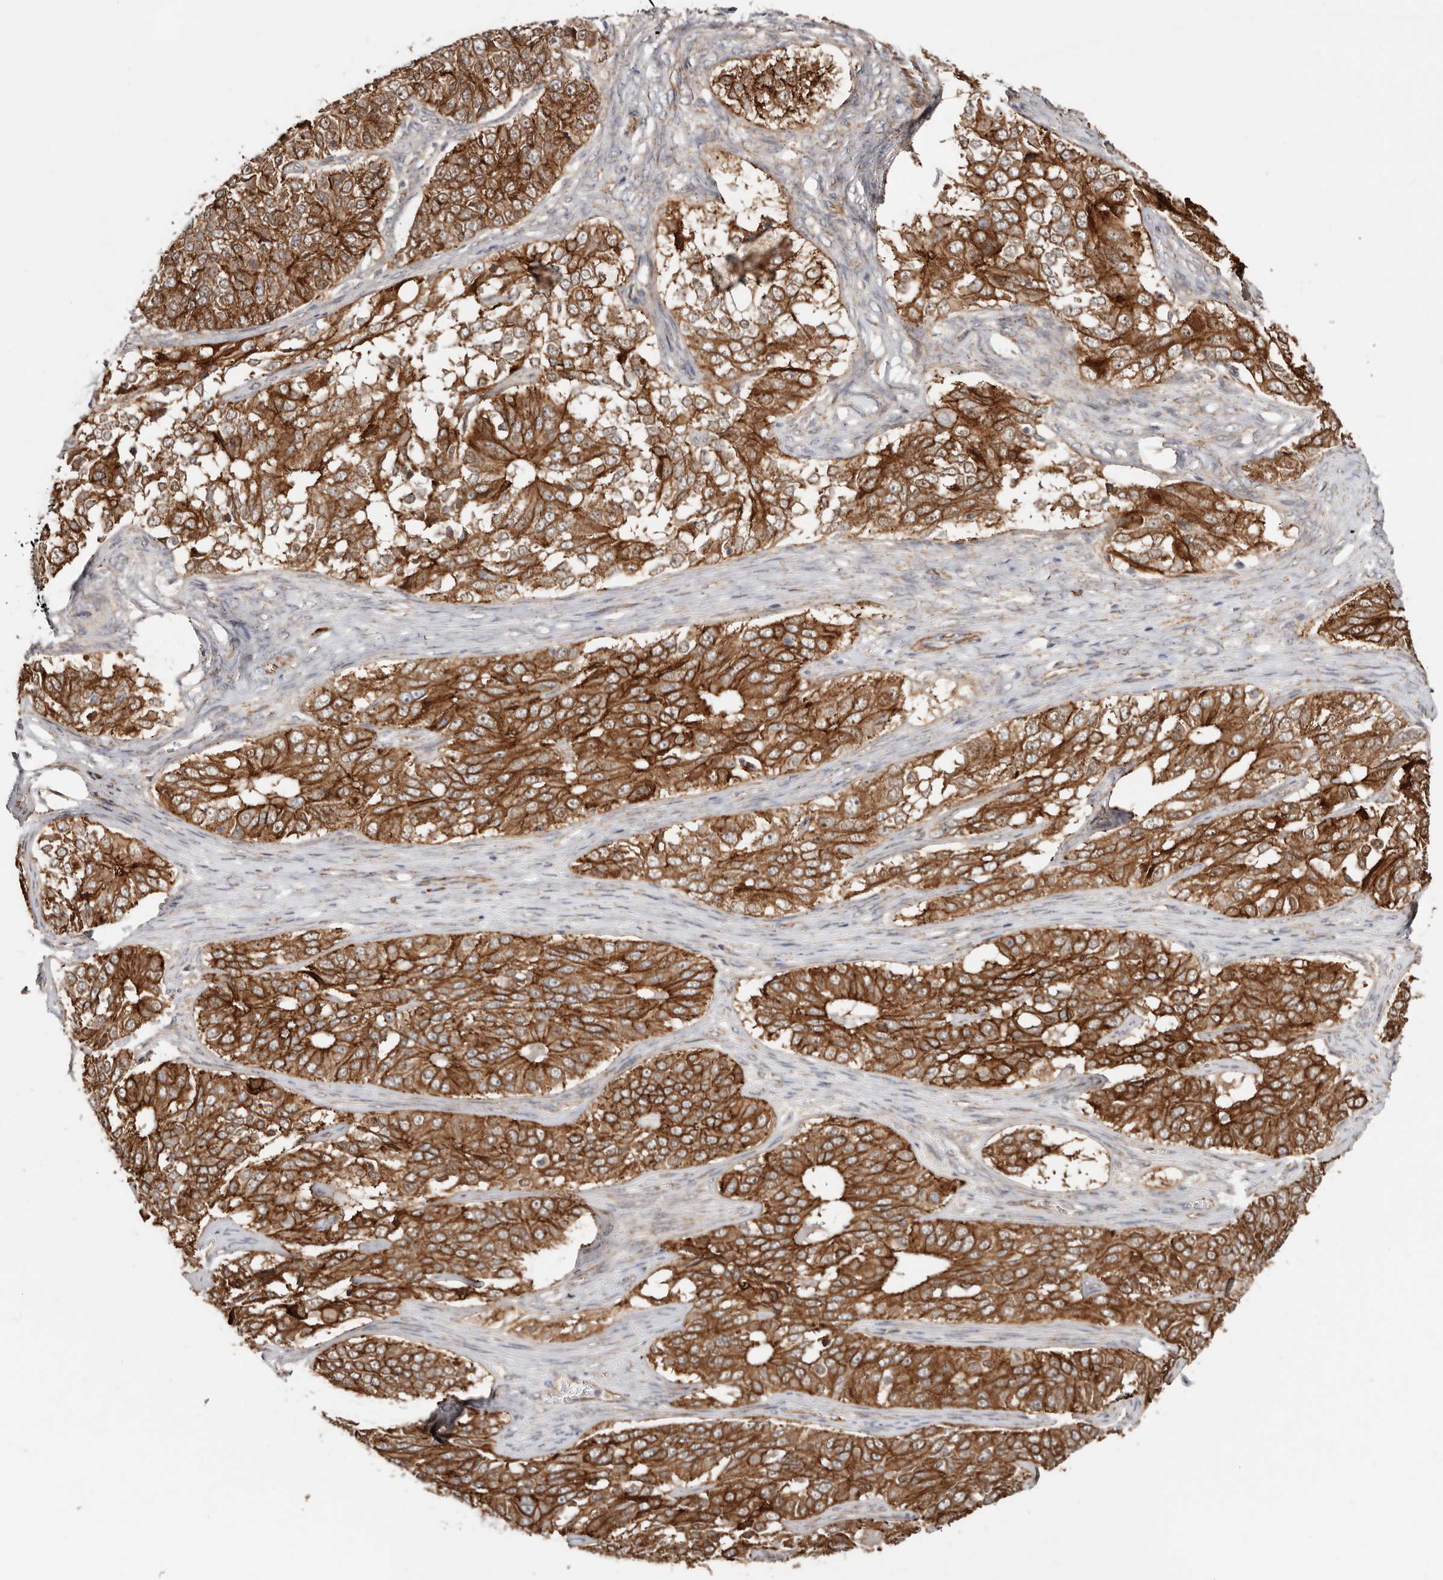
{"staining": {"intensity": "strong", "quantity": ">75%", "location": "cytoplasmic/membranous"}, "tissue": "ovarian cancer", "cell_type": "Tumor cells", "image_type": "cancer", "snomed": [{"axis": "morphology", "description": "Carcinoma, endometroid"}, {"axis": "topography", "description": "Ovary"}], "caption": "Protein staining shows strong cytoplasmic/membranous staining in approximately >75% of tumor cells in ovarian cancer.", "gene": "CTNNB1", "patient": {"sex": "female", "age": 51}}